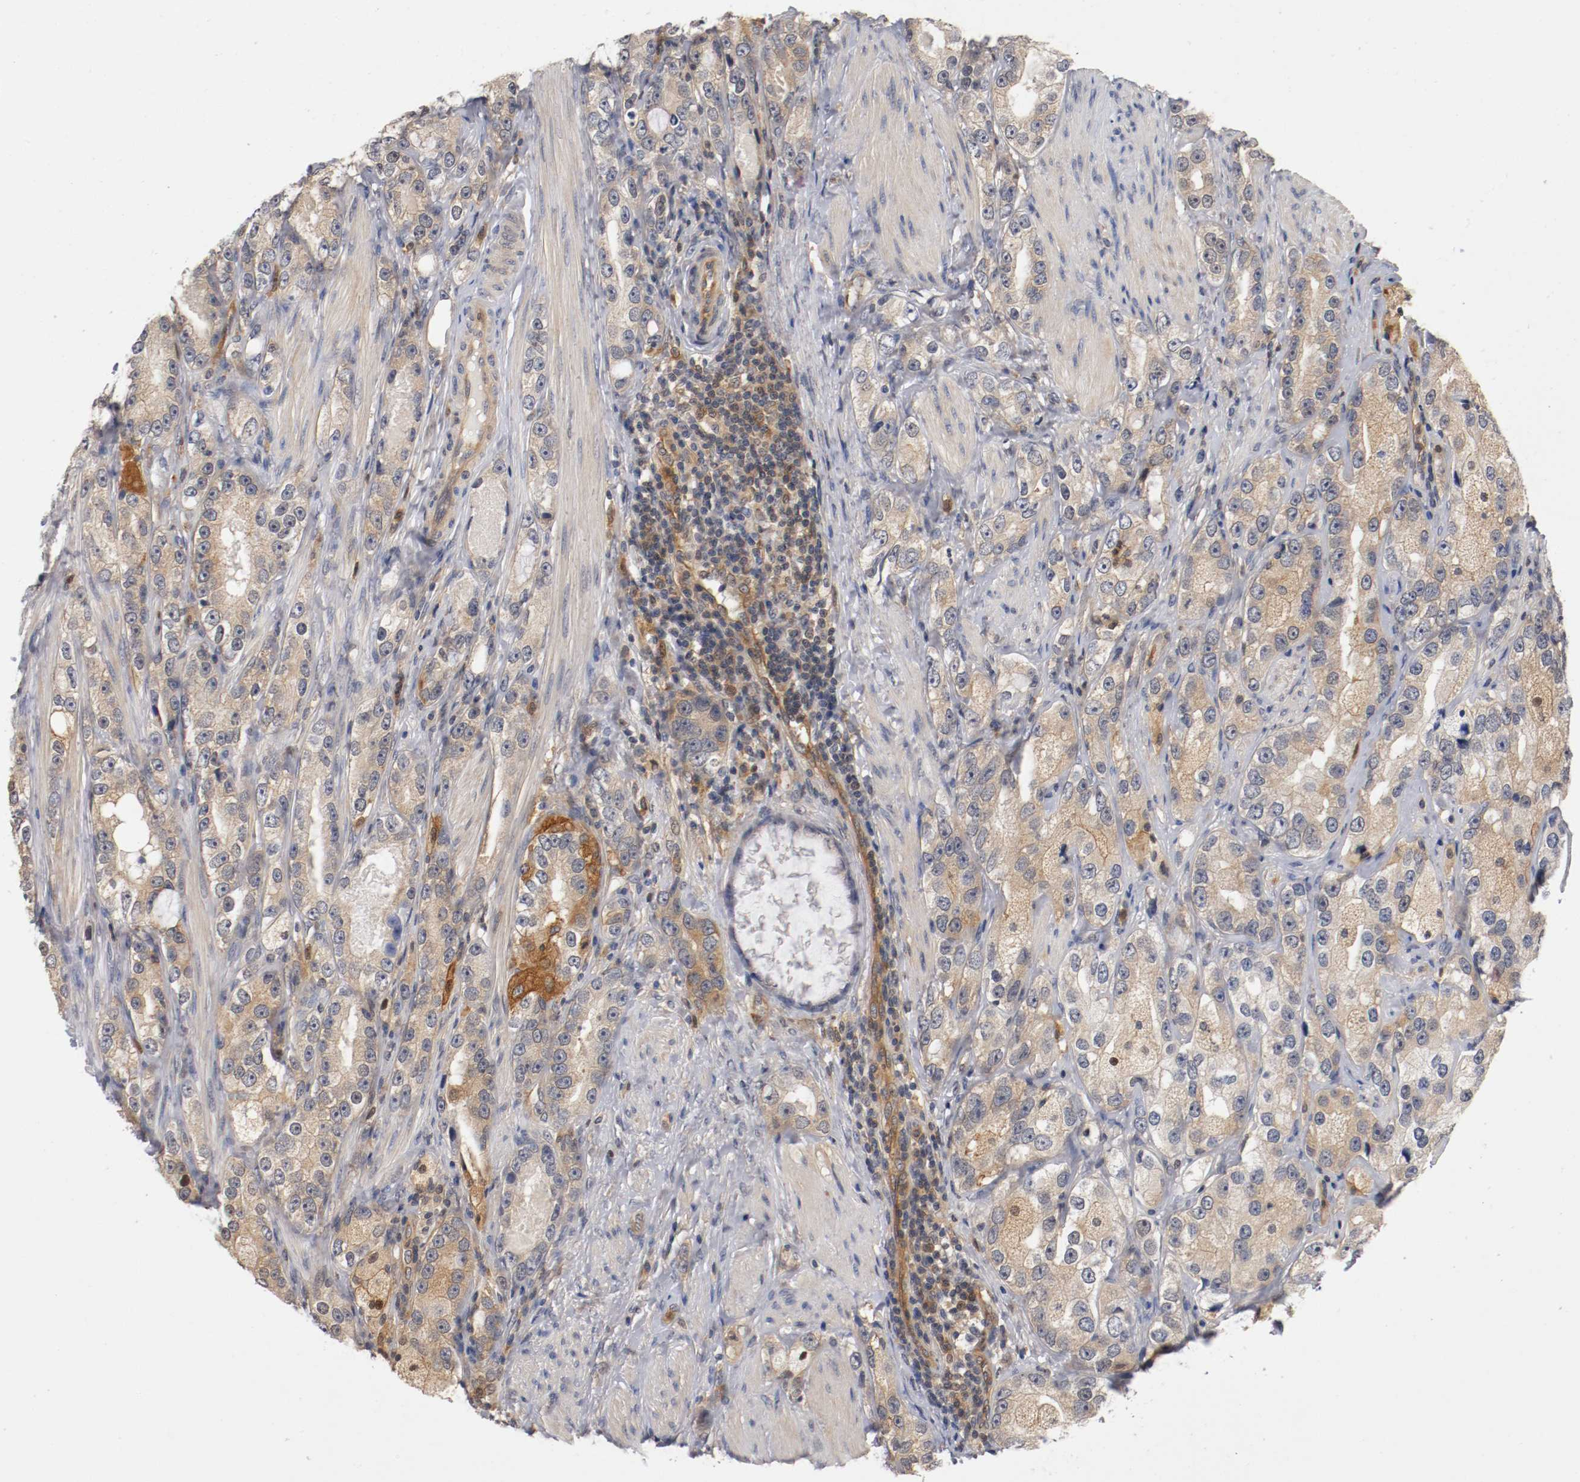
{"staining": {"intensity": "weak", "quantity": "25%-75%", "location": "cytoplasmic/membranous"}, "tissue": "prostate cancer", "cell_type": "Tumor cells", "image_type": "cancer", "snomed": [{"axis": "morphology", "description": "Adenocarcinoma, High grade"}, {"axis": "topography", "description": "Prostate"}], "caption": "Protein expression analysis of high-grade adenocarcinoma (prostate) shows weak cytoplasmic/membranous staining in approximately 25%-75% of tumor cells.", "gene": "RBM23", "patient": {"sex": "male", "age": 63}}